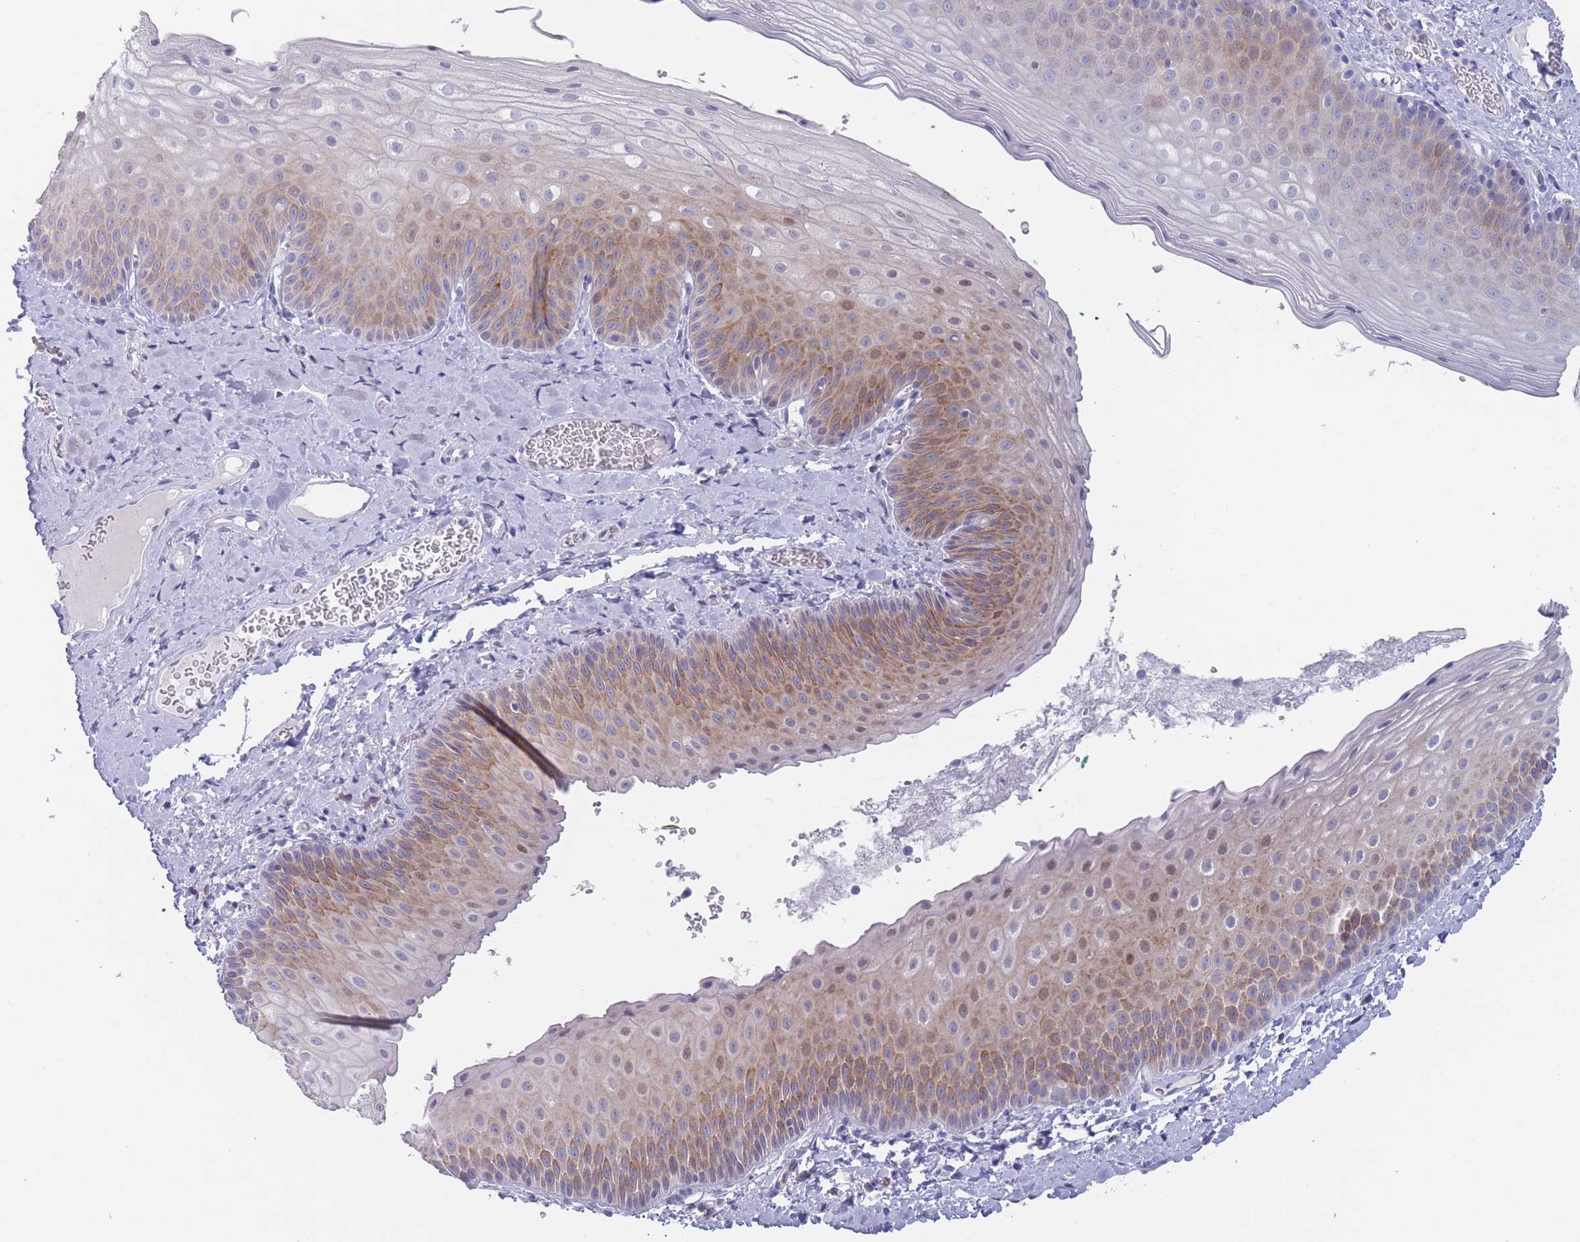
{"staining": {"intensity": "moderate", "quantity": "25%-75%", "location": "cytoplasmic/membranous"}, "tissue": "skin", "cell_type": "Epidermal cells", "image_type": "normal", "snomed": [{"axis": "morphology", "description": "Normal tissue, NOS"}, {"axis": "morphology", "description": "Hemorrhoids"}, {"axis": "morphology", "description": "Inflammation, NOS"}, {"axis": "topography", "description": "Anal"}], "caption": "Moderate cytoplasmic/membranous protein staining is identified in approximately 25%-75% of epidermal cells in skin. (DAB IHC, brown staining for protein, blue staining for nuclei).", "gene": "PIGU", "patient": {"sex": "male", "age": 60}}